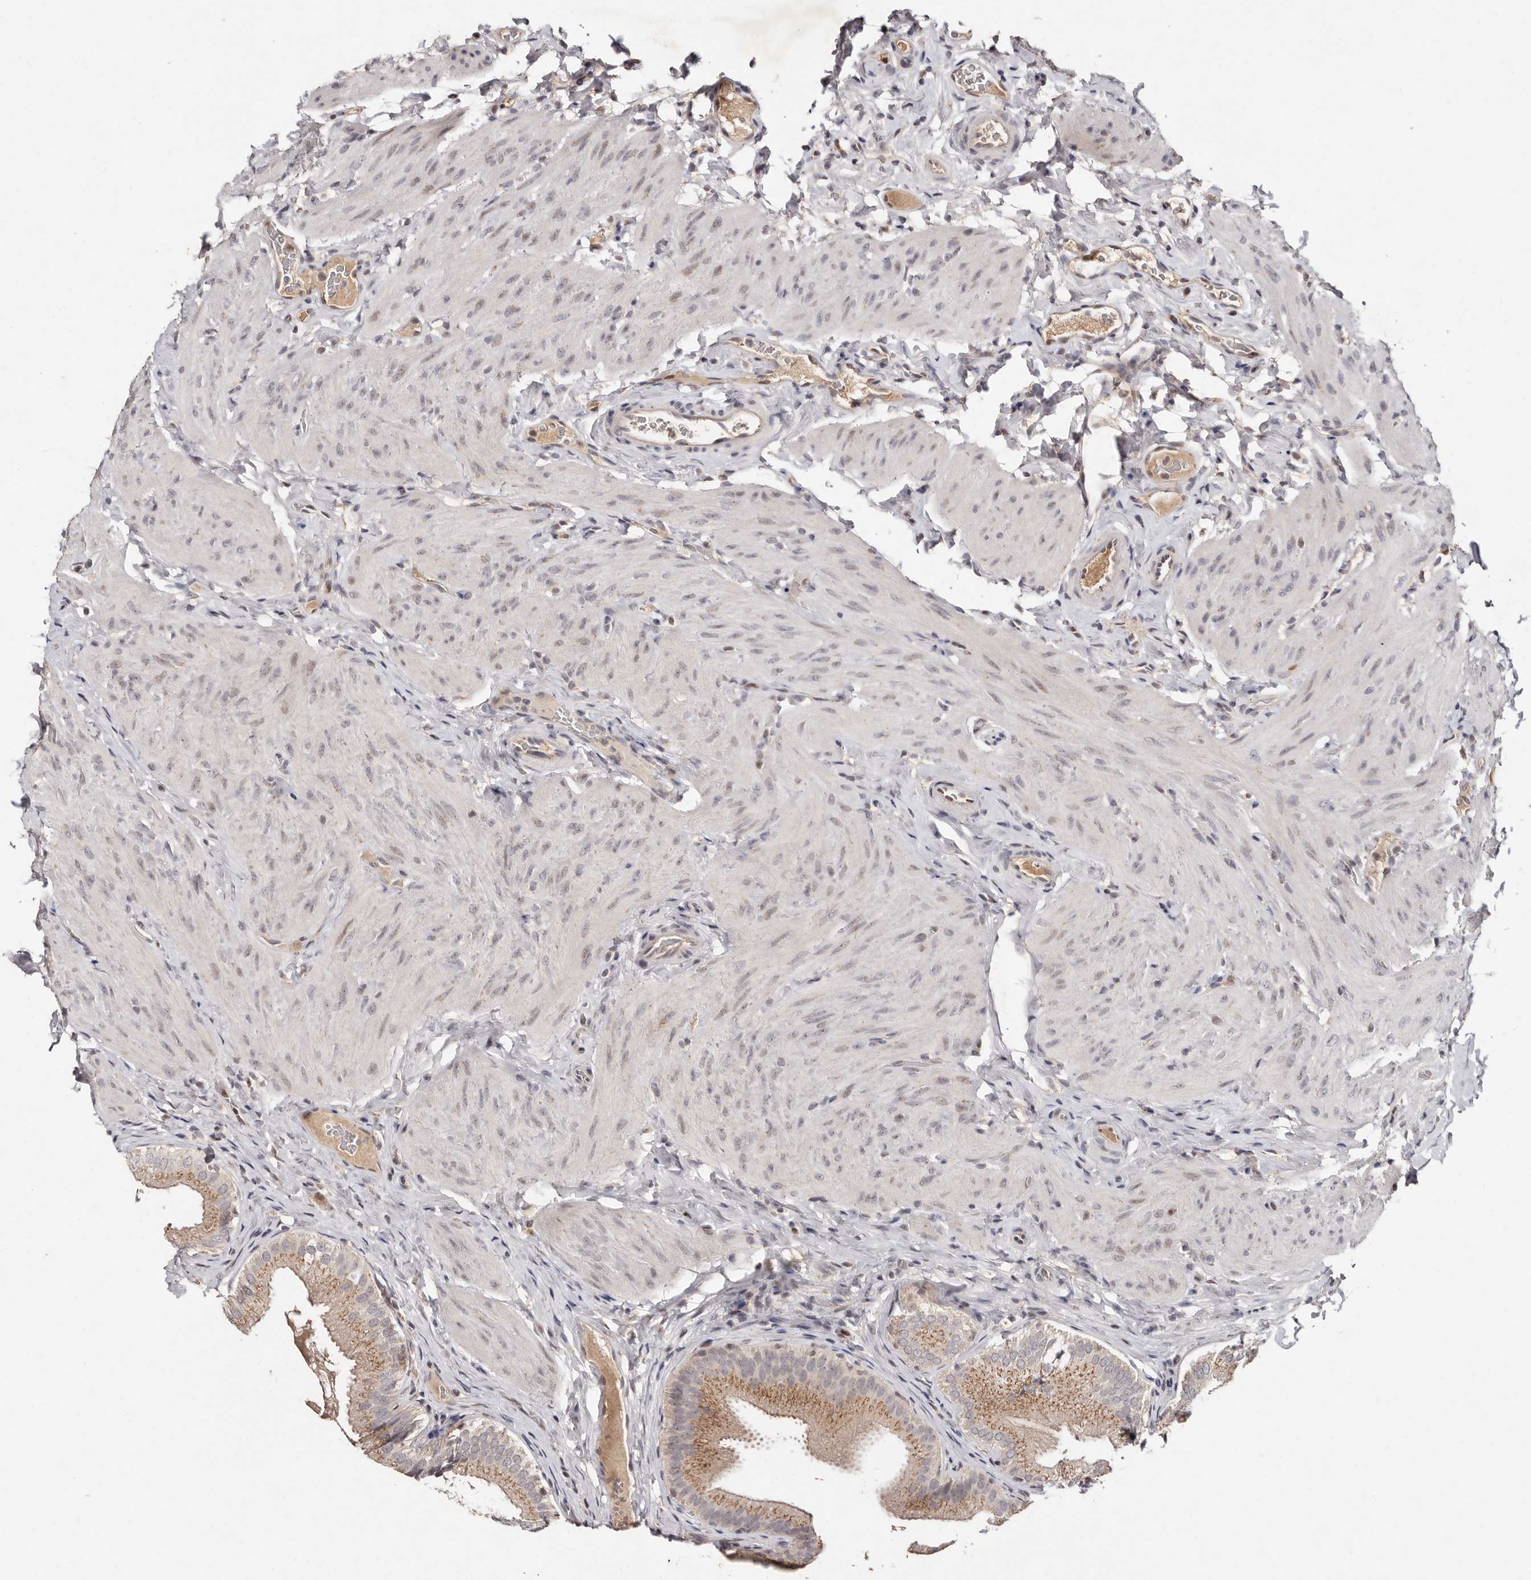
{"staining": {"intensity": "moderate", "quantity": ">75%", "location": "cytoplasmic/membranous"}, "tissue": "gallbladder", "cell_type": "Glandular cells", "image_type": "normal", "snomed": [{"axis": "morphology", "description": "Normal tissue, NOS"}, {"axis": "topography", "description": "Gallbladder"}], "caption": "Benign gallbladder reveals moderate cytoplasmic/membranous positivity in about >75% of glandular cells.", "gene": "KLF7", "patient": {"sex": "female", "age": 30}}